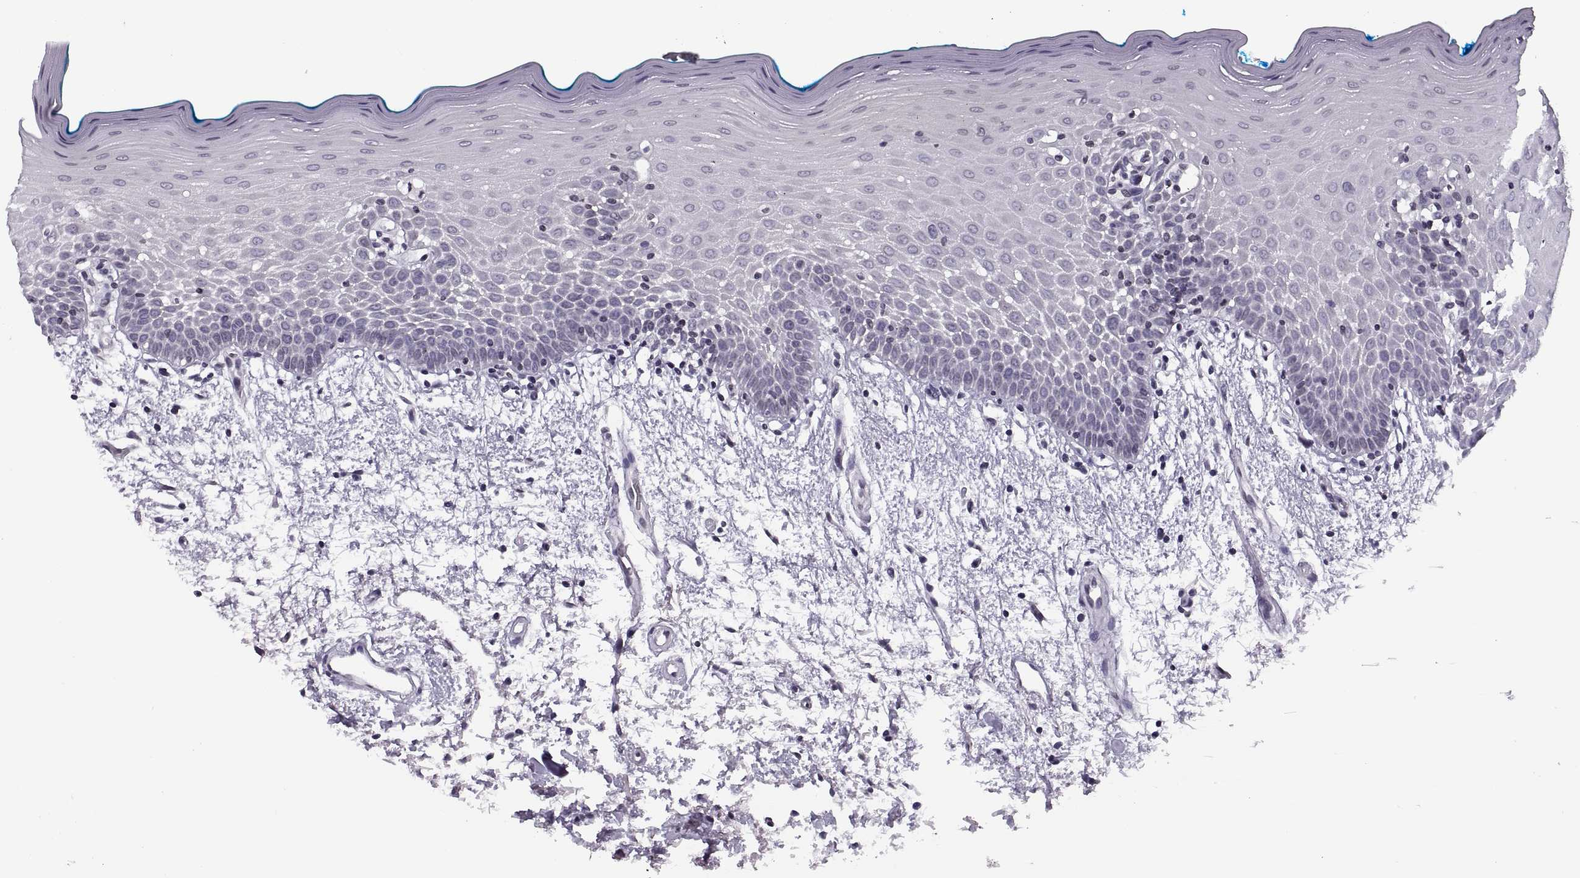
{"staining": {"intensity": "weak", "quantity": "<25%", "location": "cytoplasmic/membranous,nuclear"}, "tissue": "oral mucosa", "cell_type": "Squamous epithelial cells", "image_type": "normal", "snomed": [{"axis": "morphology", "description": "Normal tissue, NOS"}, {"axis": "morphology", "description": "Squamous cell carcinoma, NOS"}, {"axis": "topography", "description": "Oral tissue"}, {"axis": "topography", "description": "Head-Neck"}], "caption": "Immunohistochemistry (IHC) micrograph of benign oral mucosa: human oral mucosa stained with DAB reveals no significant protein expression in squamous epithelial cells.", "gene": "H1", "patient": {"sex": "female", "age": 75}}